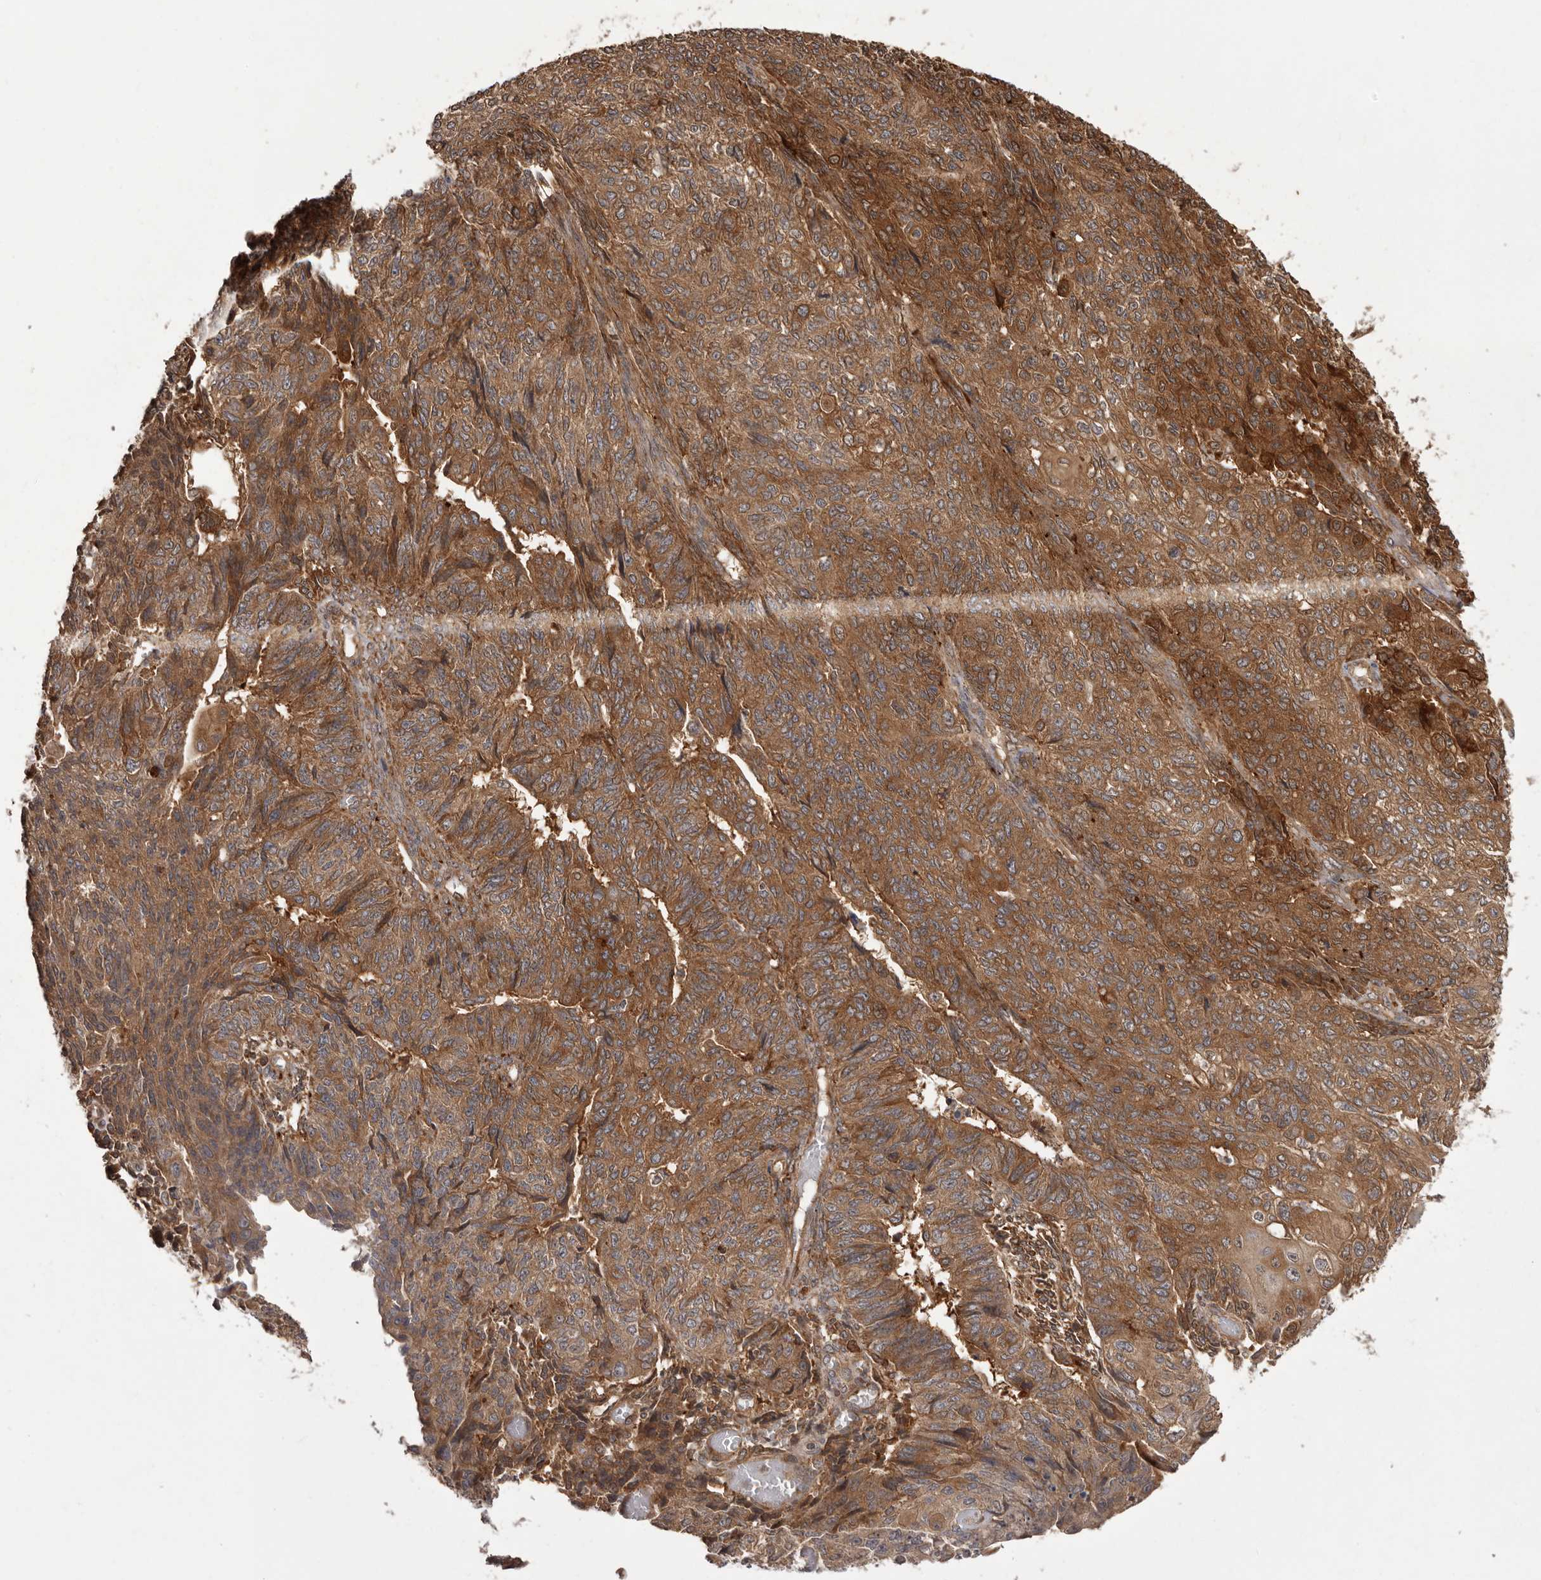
{"staining": {"intensity": "strong", "quantity": ">75%", "location": "cytoplasmic/membranous"}, "tissue": "endometrial cancer", "cell_type": "Tumor cells", "image_type": "cancer", "snomed": [{"axis": "morphology", "description": "Adenocarcinoma, NOS"}, {"axis": "topography", "description": "Endometrium"}], "caption": "A histopathology image showing strong cytoplasmic/membranous positivity in approximately >75% of tumor cells in endometrial cancer (adenocarcinoma), as visualized by brown immunohistochemical staining.", "gene": "SLC22A3", "patient": {"sex": "female", "age": 32}}